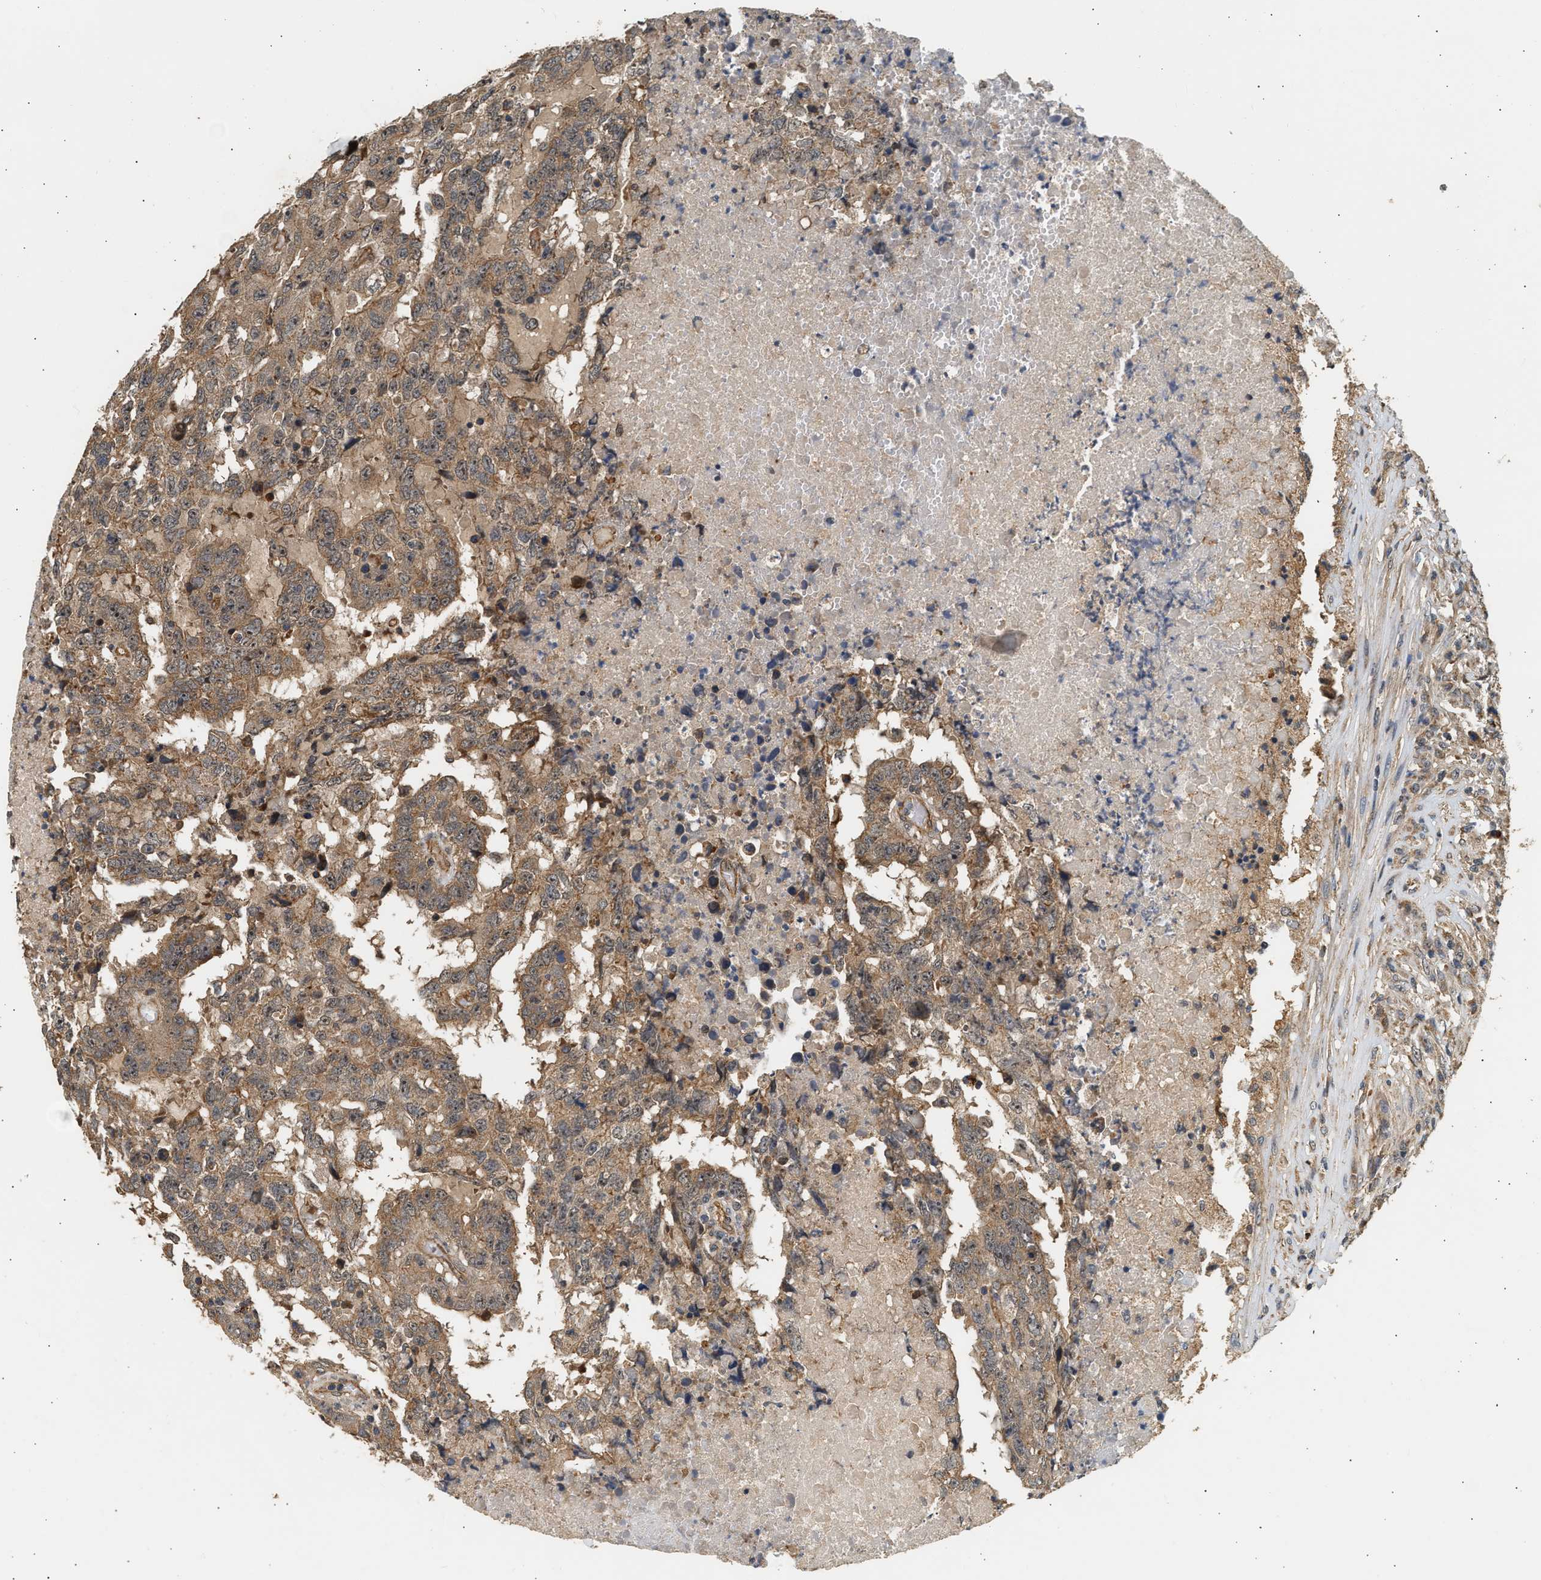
{"staining": {"intensity": "moderate", "quantity": ">75%", "location": "cytoplasmic/membranous"}, "tissue": "testis cancer", "cell_type": "Tumor cells", "image_type": "cancer", "snomed": [{"axis": "morphology", "description": "Necrosis, NOS"}, {"axis": "morphology", "description": "Carcinoma, Embryonal, NOS"}, {"axis": "topography", "description": "Testis"}], "caption": "A micrograph showing moderate cytoplasmic/membranous expression in approximately >75% of tumor cells in testis embryonal carcinoma, as visualized by brown immunohistochemical staining.", "gene": "DUSP14", "patient": {"sex": "male", "age": 19}}